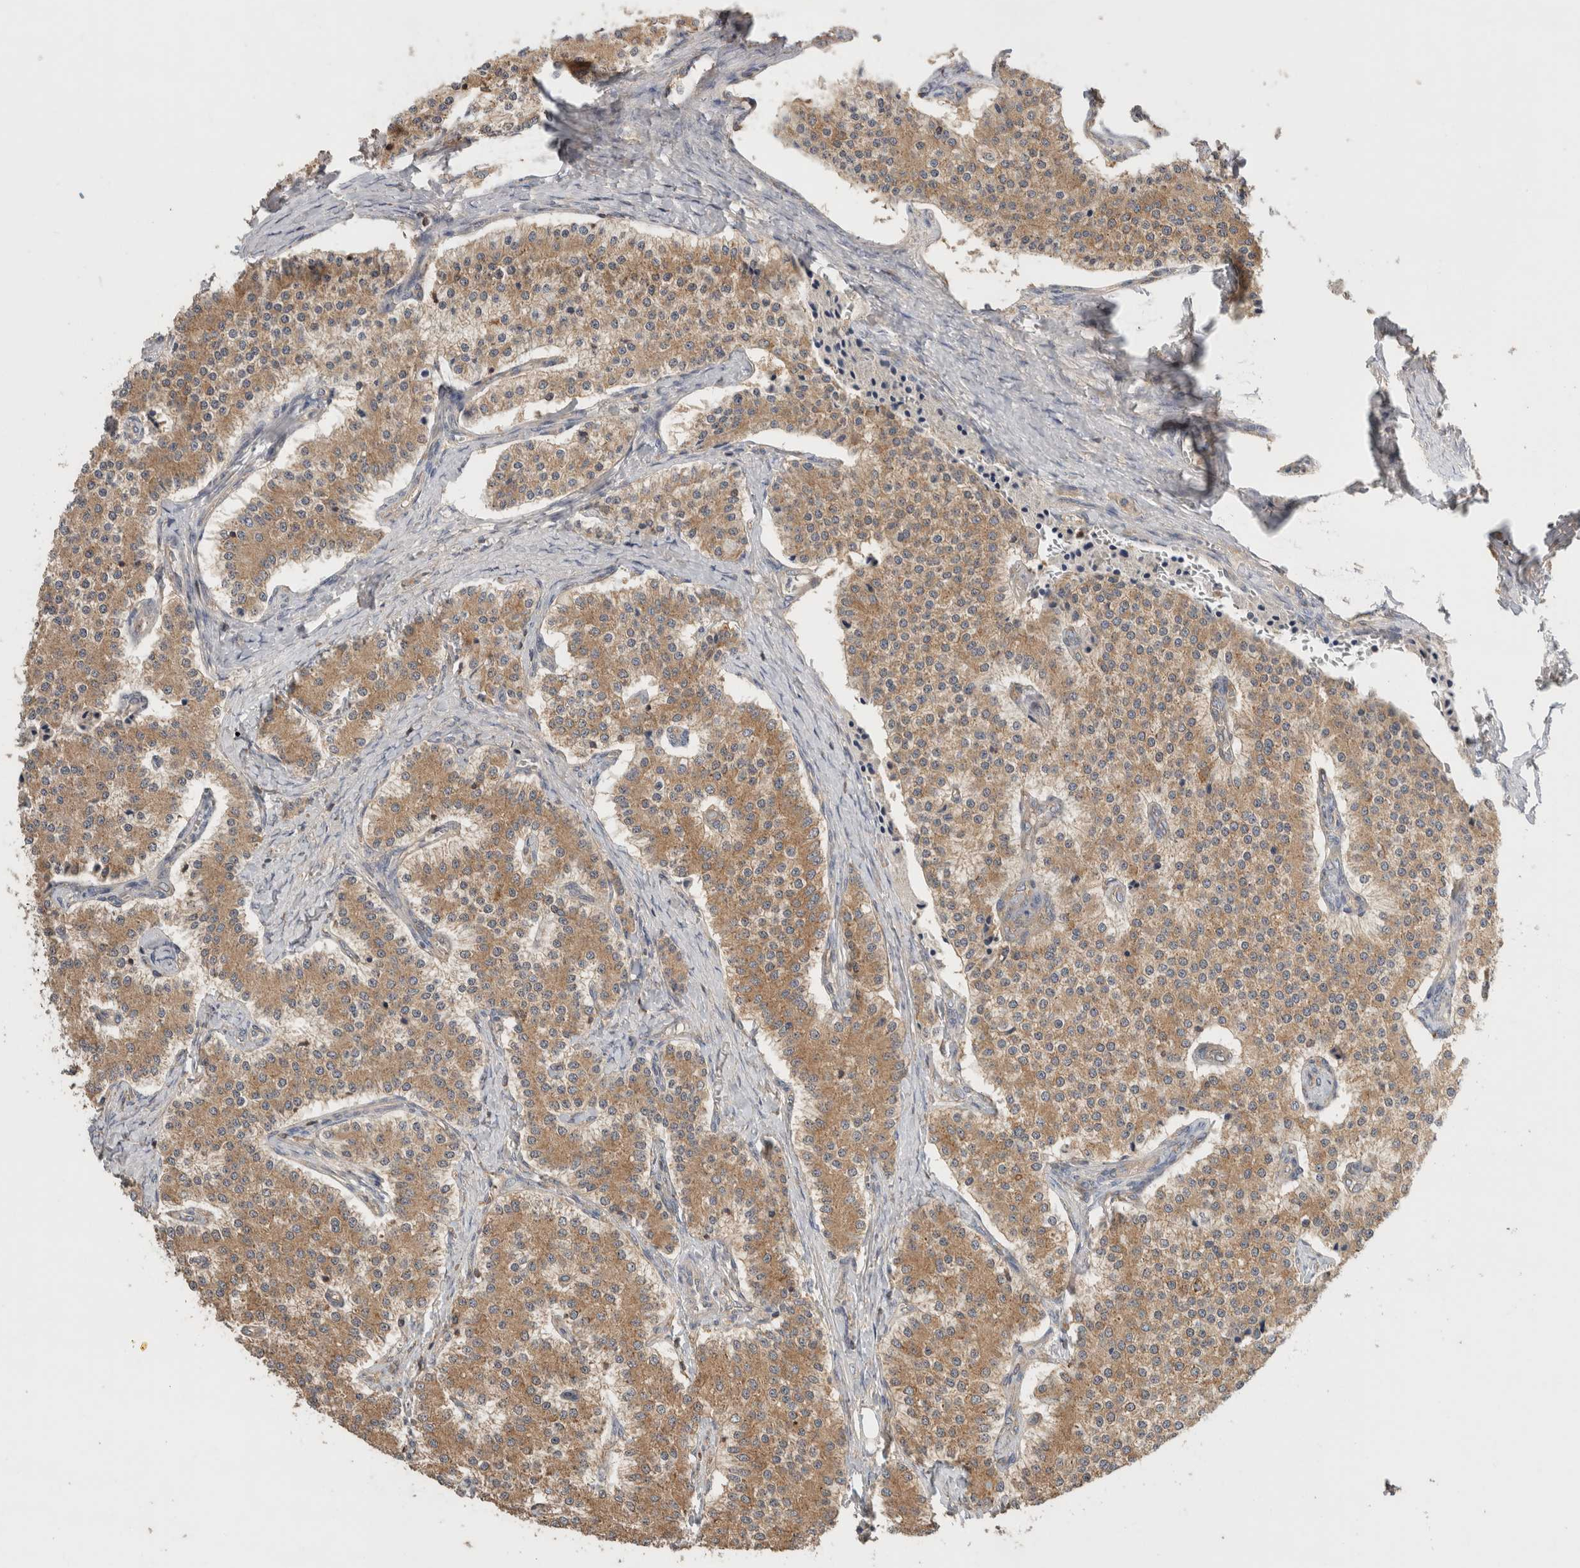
{"staining": {"intensity": "moderate", "quantity": ">75%", "location": "cytoplasmic/membranous"}, "tissue": "carcinoid", "cell_type": "Tumor cells", "image_type": "cancer", "snomed": [{"axis": "morphology", "description": "Carcinoid, malignant, NOS"}, {"axis": "topography", "description": "Colon"}], "caption": "About >75% of tumor cells in carcinoid exhibit moderate cytoplasmic/membranous protein expression as visualized by brown immunohistochemical staining.", "gene": "EIF4G3", "patient": {"sex": "female", "age": 52}}